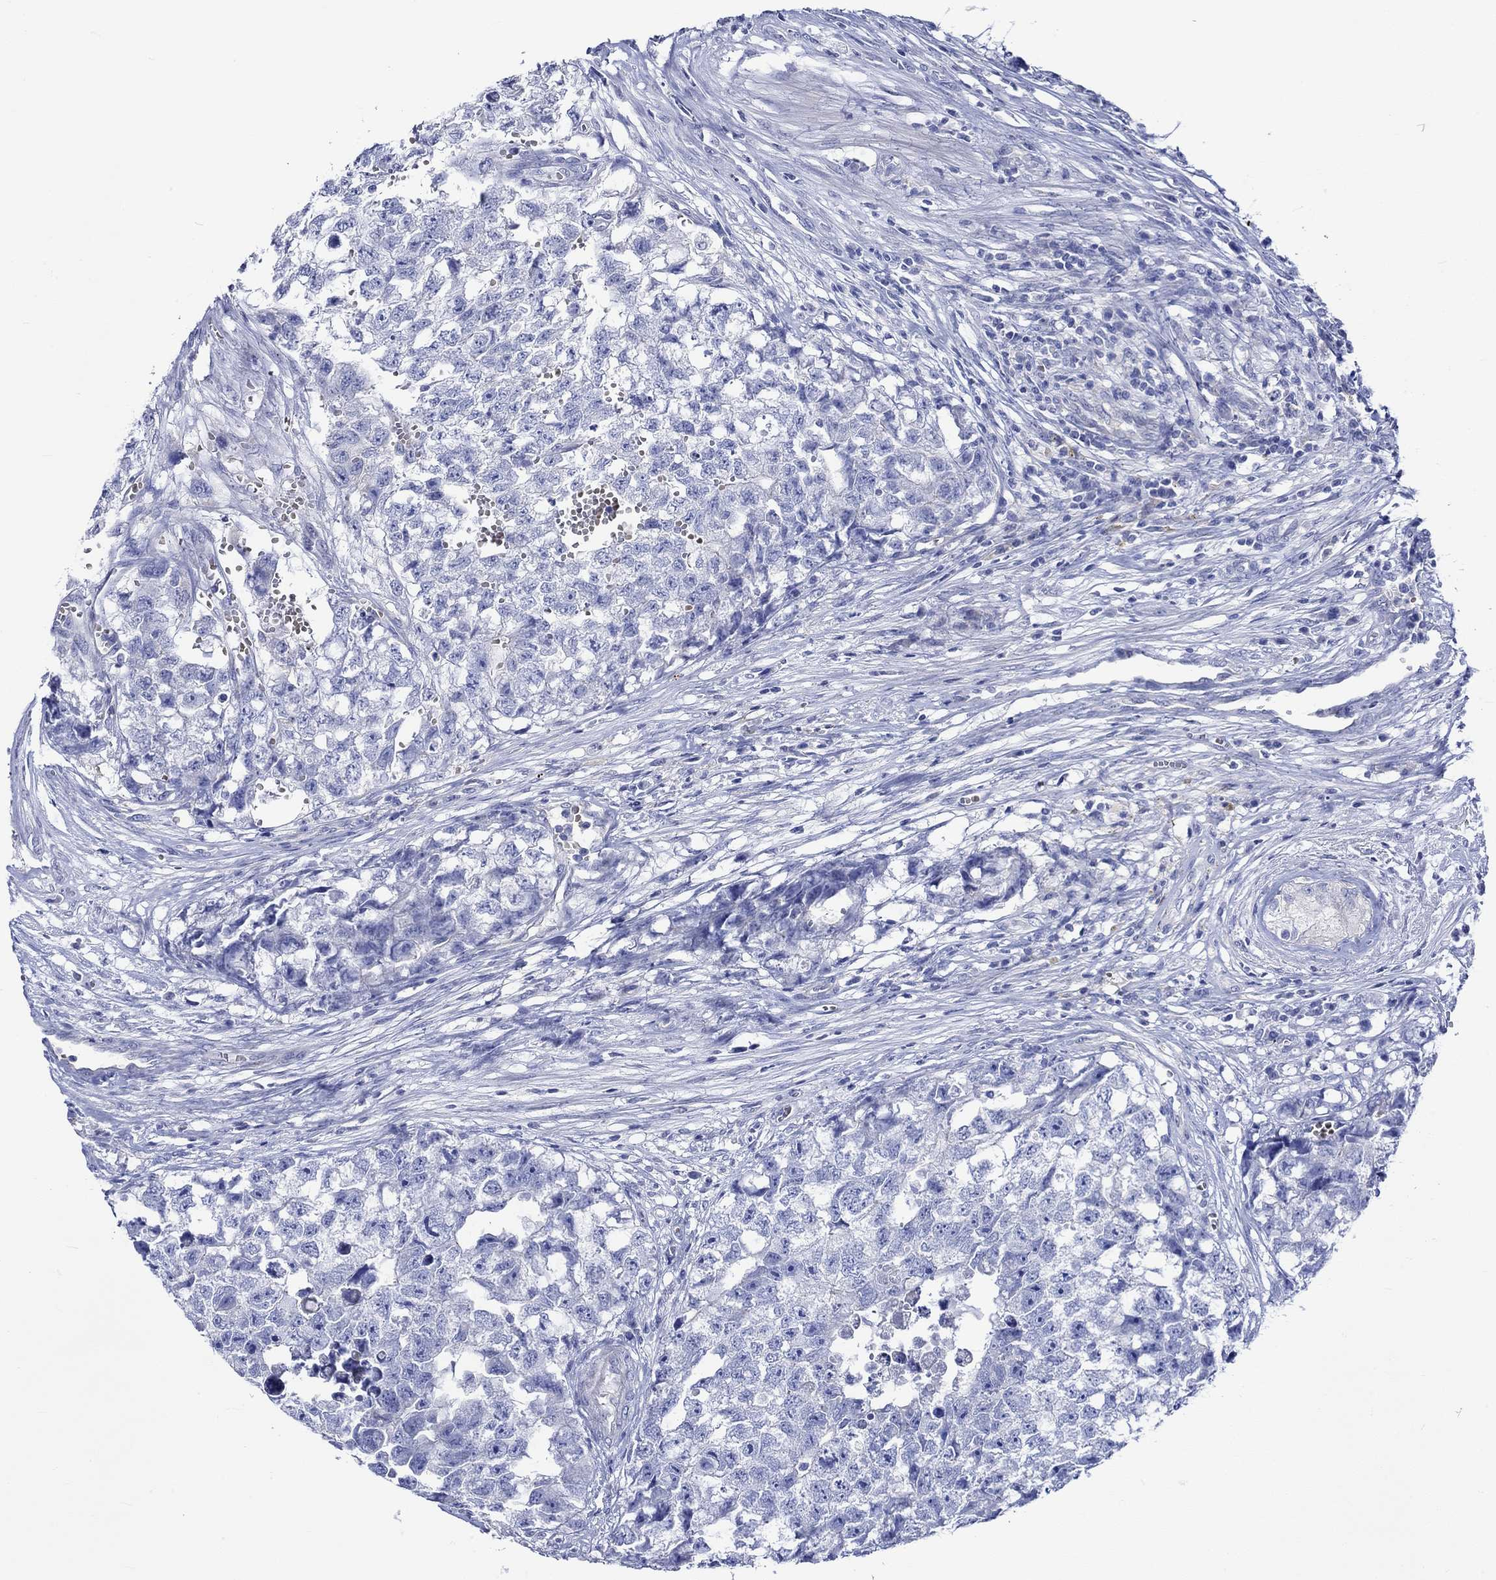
{"staining": {"intensity": "negative", "quantity": "none", "location": "none"}, "tissue": "testis cancer", "cell_type": "Tumor cells", "image_type": "cancer", "snomed": [{"axis": "morphology", "description": "Seminoma, NOS"}, {"axis": "morphology", "description": "Carcinoma, Embryonal, NOS"}, {"axis": "topography", "description": "Testis"}], "caption": "Image shows no protein positivity in tumor cells of testis seminoma tissue. (DAB (3,3'-diaminobenzidine) immunohistochemistry (IHC), high magnification).", "gene": "NRIP3", "patient": {"sex": "male", "age": 22}}